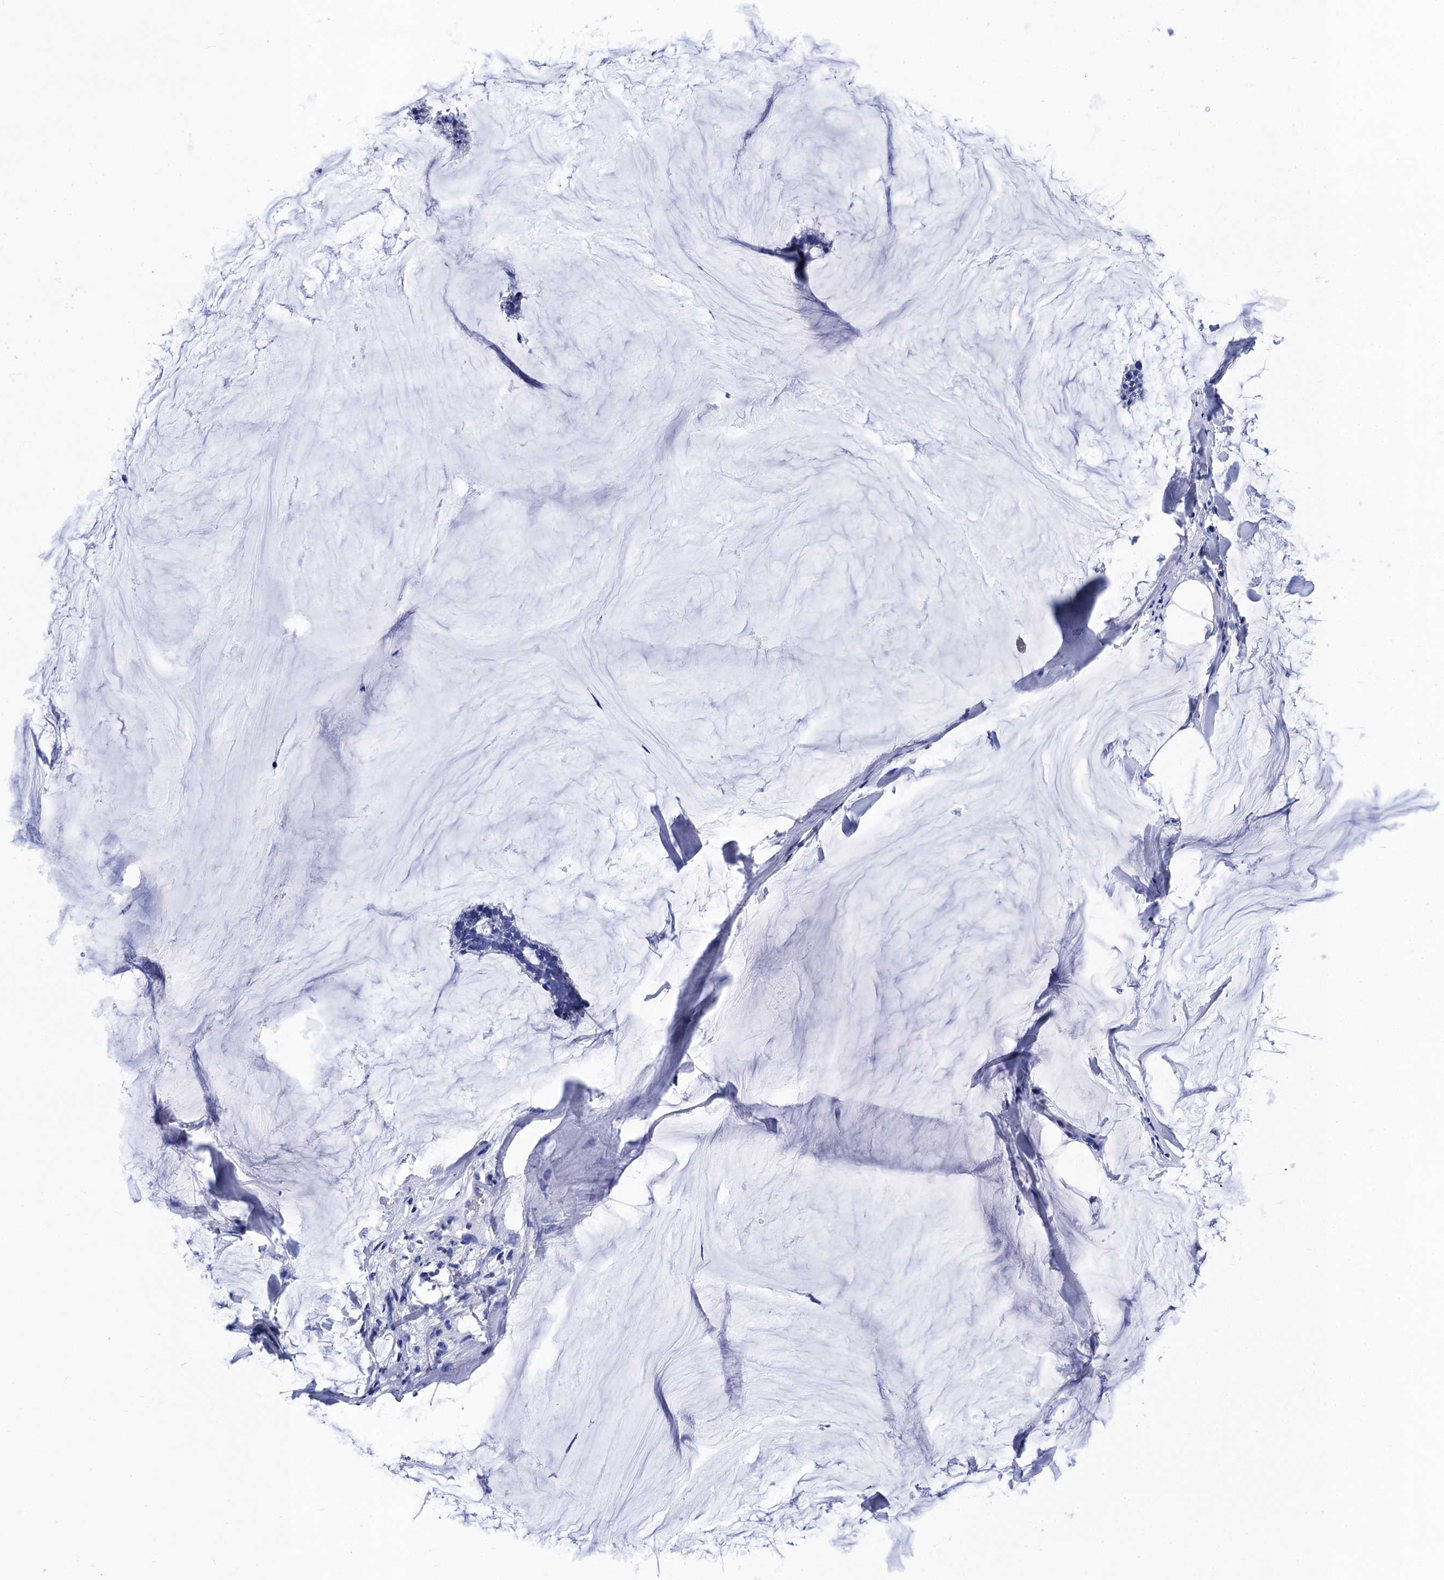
{"staining": {"intensity": "negative", "quantity": "none", "location": "none"}, "tissue": "breast cancer", "cell_type": "Tumor cells", "image_type": "cancer", "snomed": [{"axis": "morphology", "description": "Duct carcinoma"}, {"axis": "topography", "description": "Breast"}], "caption": "Breast cancer (intraductal carcinoma) stained for a protein using immunohistochemistry displays no expression tumor cells.", "gene": "MYBPC3", "patient": {"sex": "female", "age": 93}}